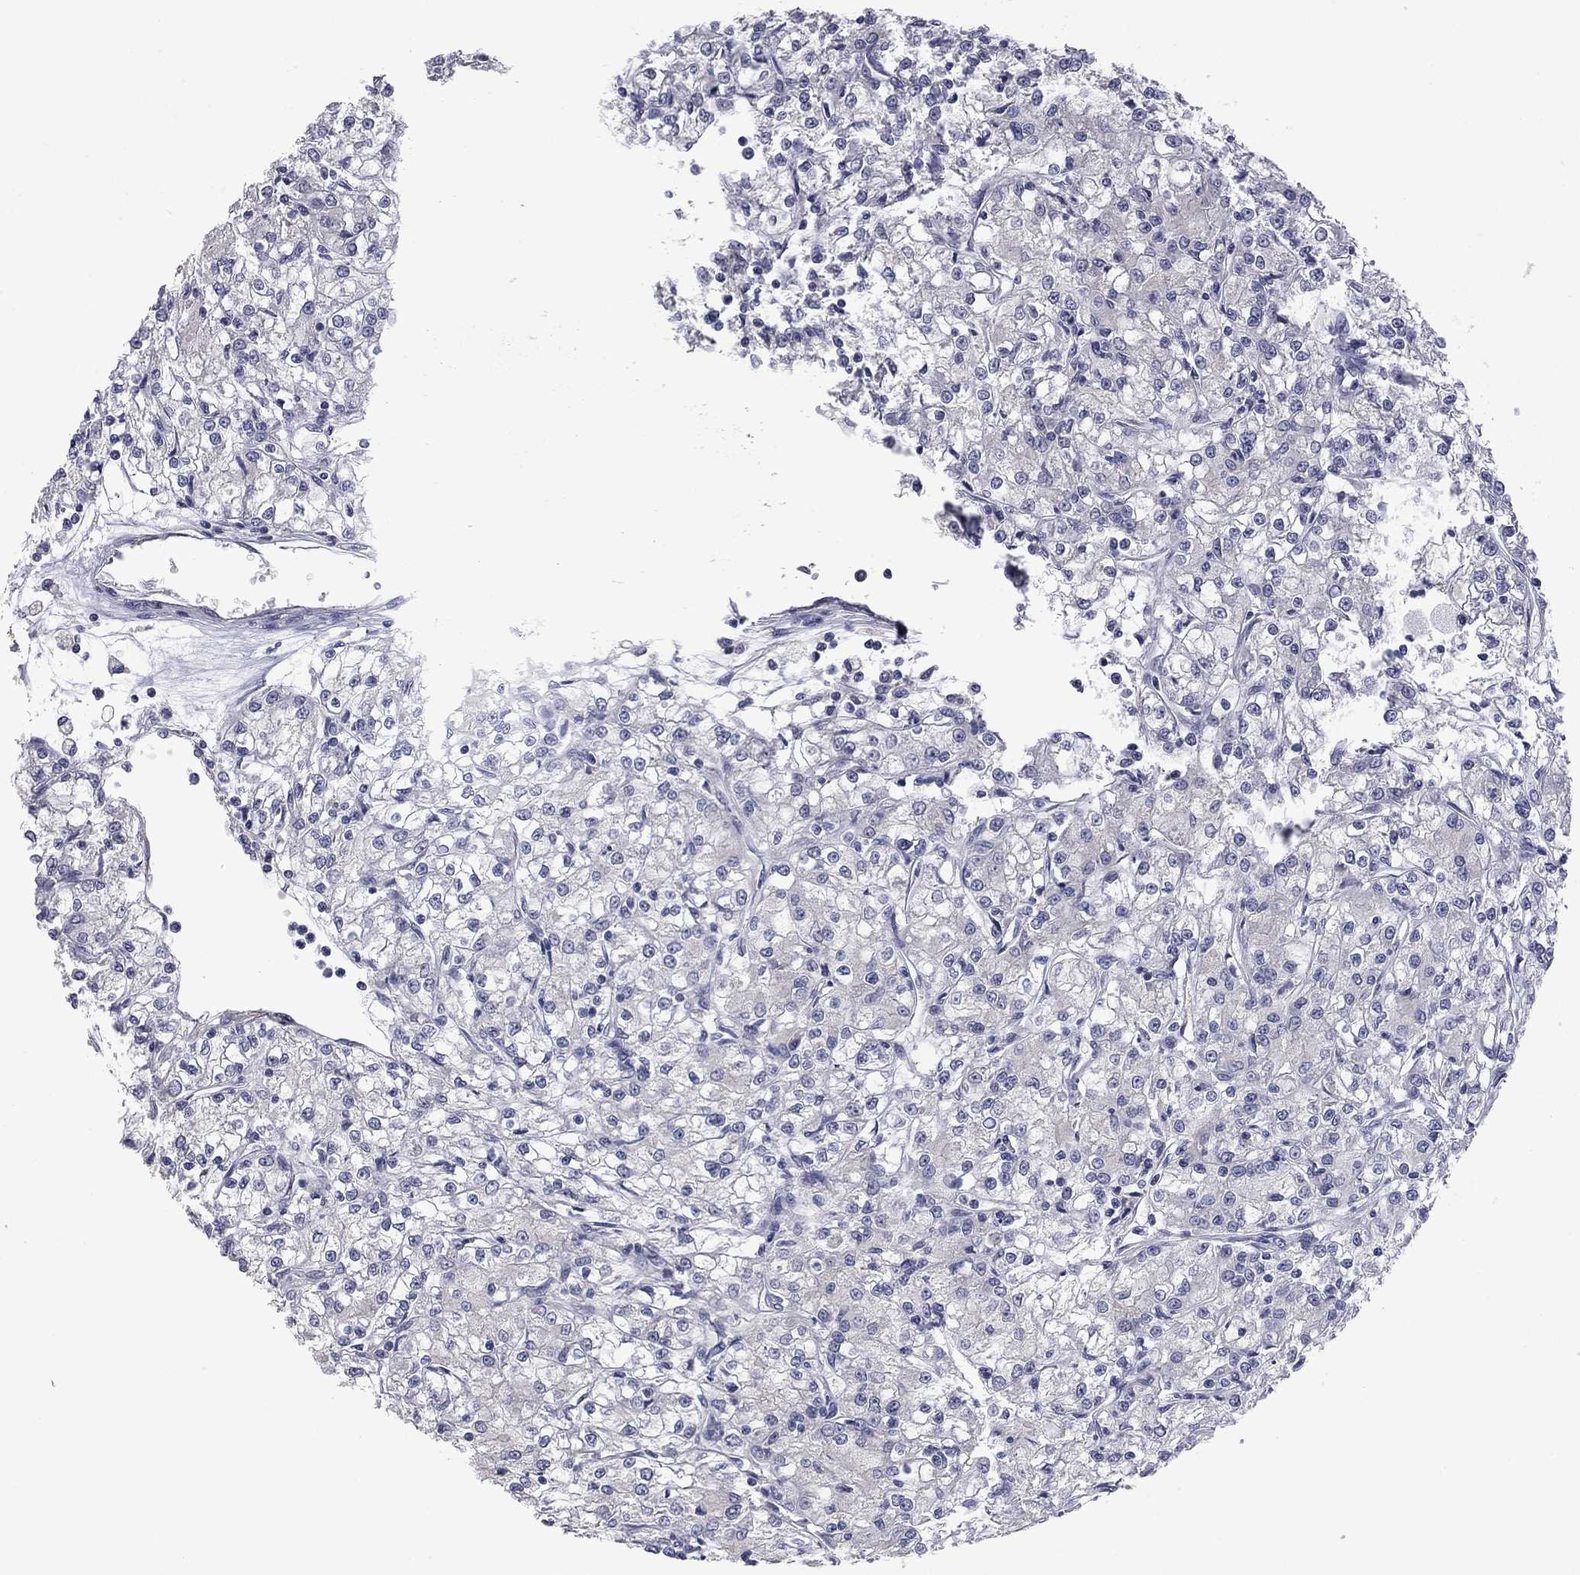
{"staining": {"intensity": "negative", "quantity": "none", "location": "none"}, "tissue": "renal cancer", "cell_type": "Tumor cells", "image_type": "cancer", "snomed": [{"axis": "morphology", "description": "Adenocarcinoma, NOS"}, {"axis": "topography", "description": "Kidney"}], "caption": "The immunohistochemistry (IHC) photomicrograph has no significant staining in tumor cells of renal cancer tissue.", "gene": "FABP12", "patient": {"sex": "female", "age": 59}}